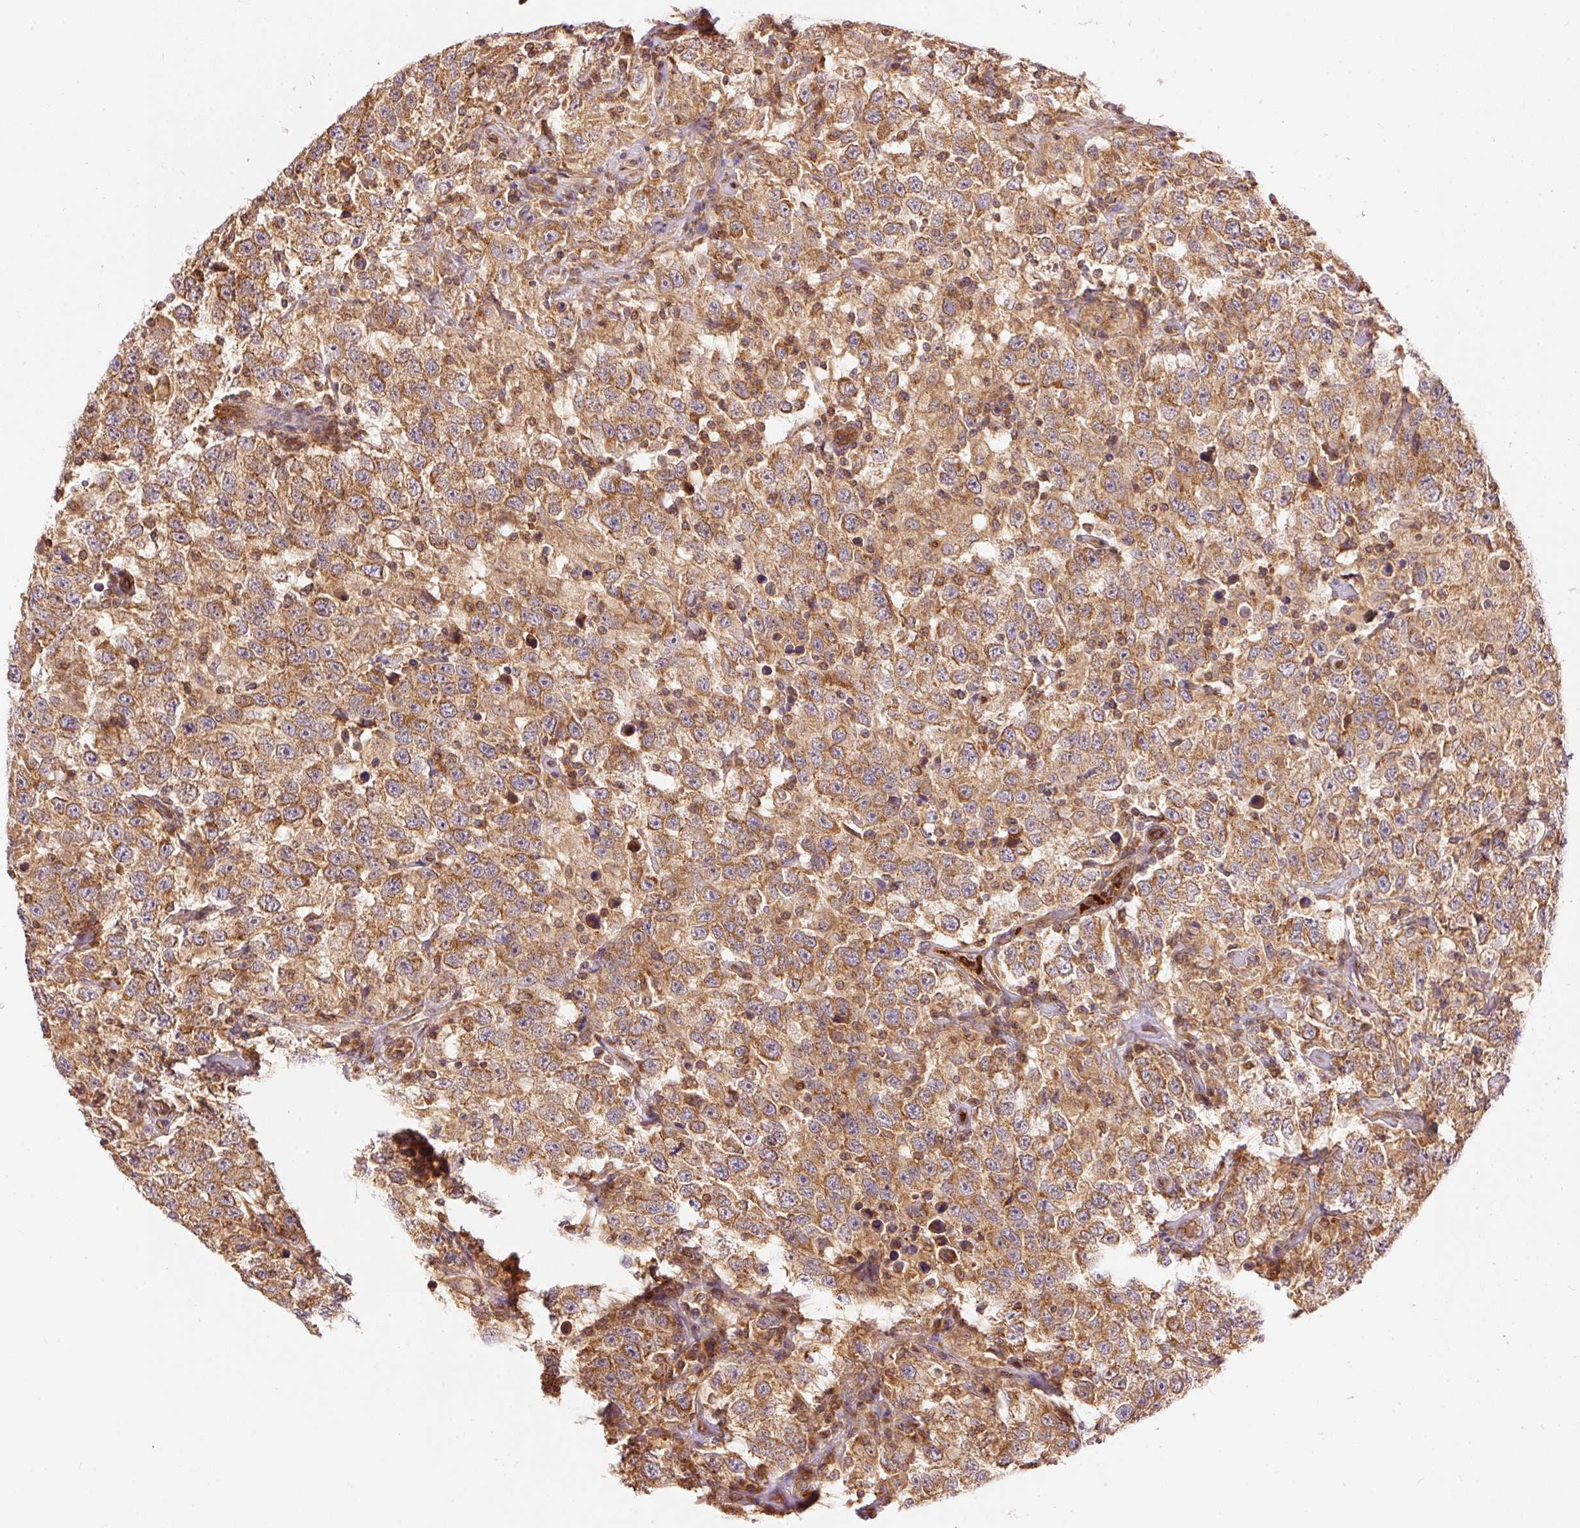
{"staining": {"intensity": "moderate", "quantity": ">75%", "location": "cytoplasmic/membranous"}, "tissue": "testis cancer", "cell_type": "Tumor cells", "image_type": "cancer", "snomed": [{"axis": "morphology", "description": "Seminoma, NOS"}, {"axis": "topography", "description": "Testis"}], "caption": "Testis cancer (seminoma) stained with immunohistochemistry (IHC) displays moderate cytoplasmic/membranous staining in approximately >75% of tumor cells. The protein is stained brown, and the nuclei are stained in blue (DAB IHC with brightfield microscopy, high magnification).", "gene": "ADCY4", "patient": {"sex": "male", "age": 41}}